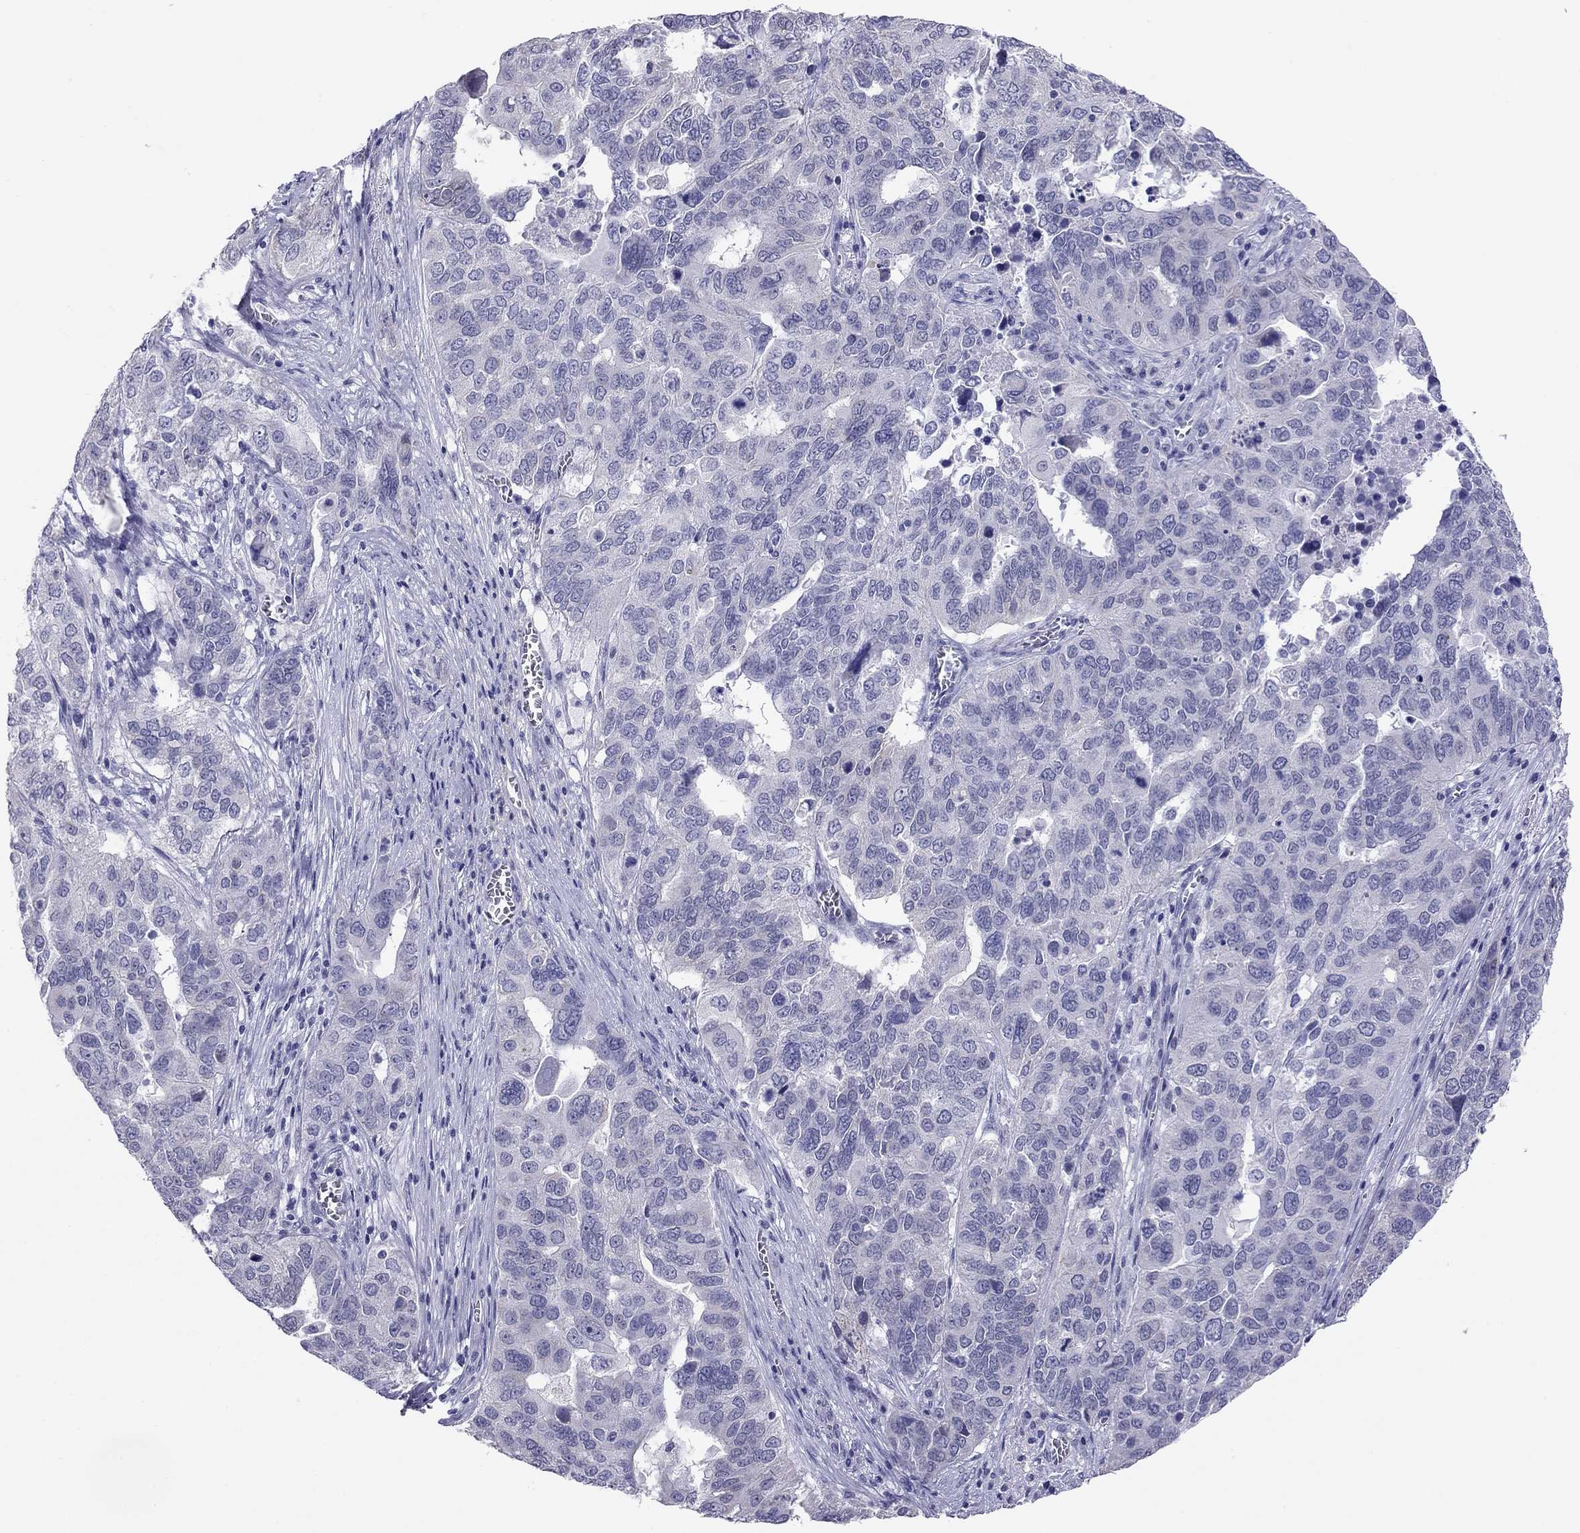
{"staining": {"intensity": "negative", "quantity": "none", "location": "none"}, "tissue": "ovarian cancer", "cell_type": "Tumor cells", "image_type": "cancer", "snomed": [{"axis": "morphology", "description": "Carcinoma, endometroid"}, {"axis": "topography", "description": "Soft tissue"}, {"axis": "topography", "description": "Ovary"}], "caption": "Tumor cells are negative for brown protein staining in ovarian endometroid carcinoma.", "gene": "ARMC12", "patient": {"sex": "female", "age": 52}}